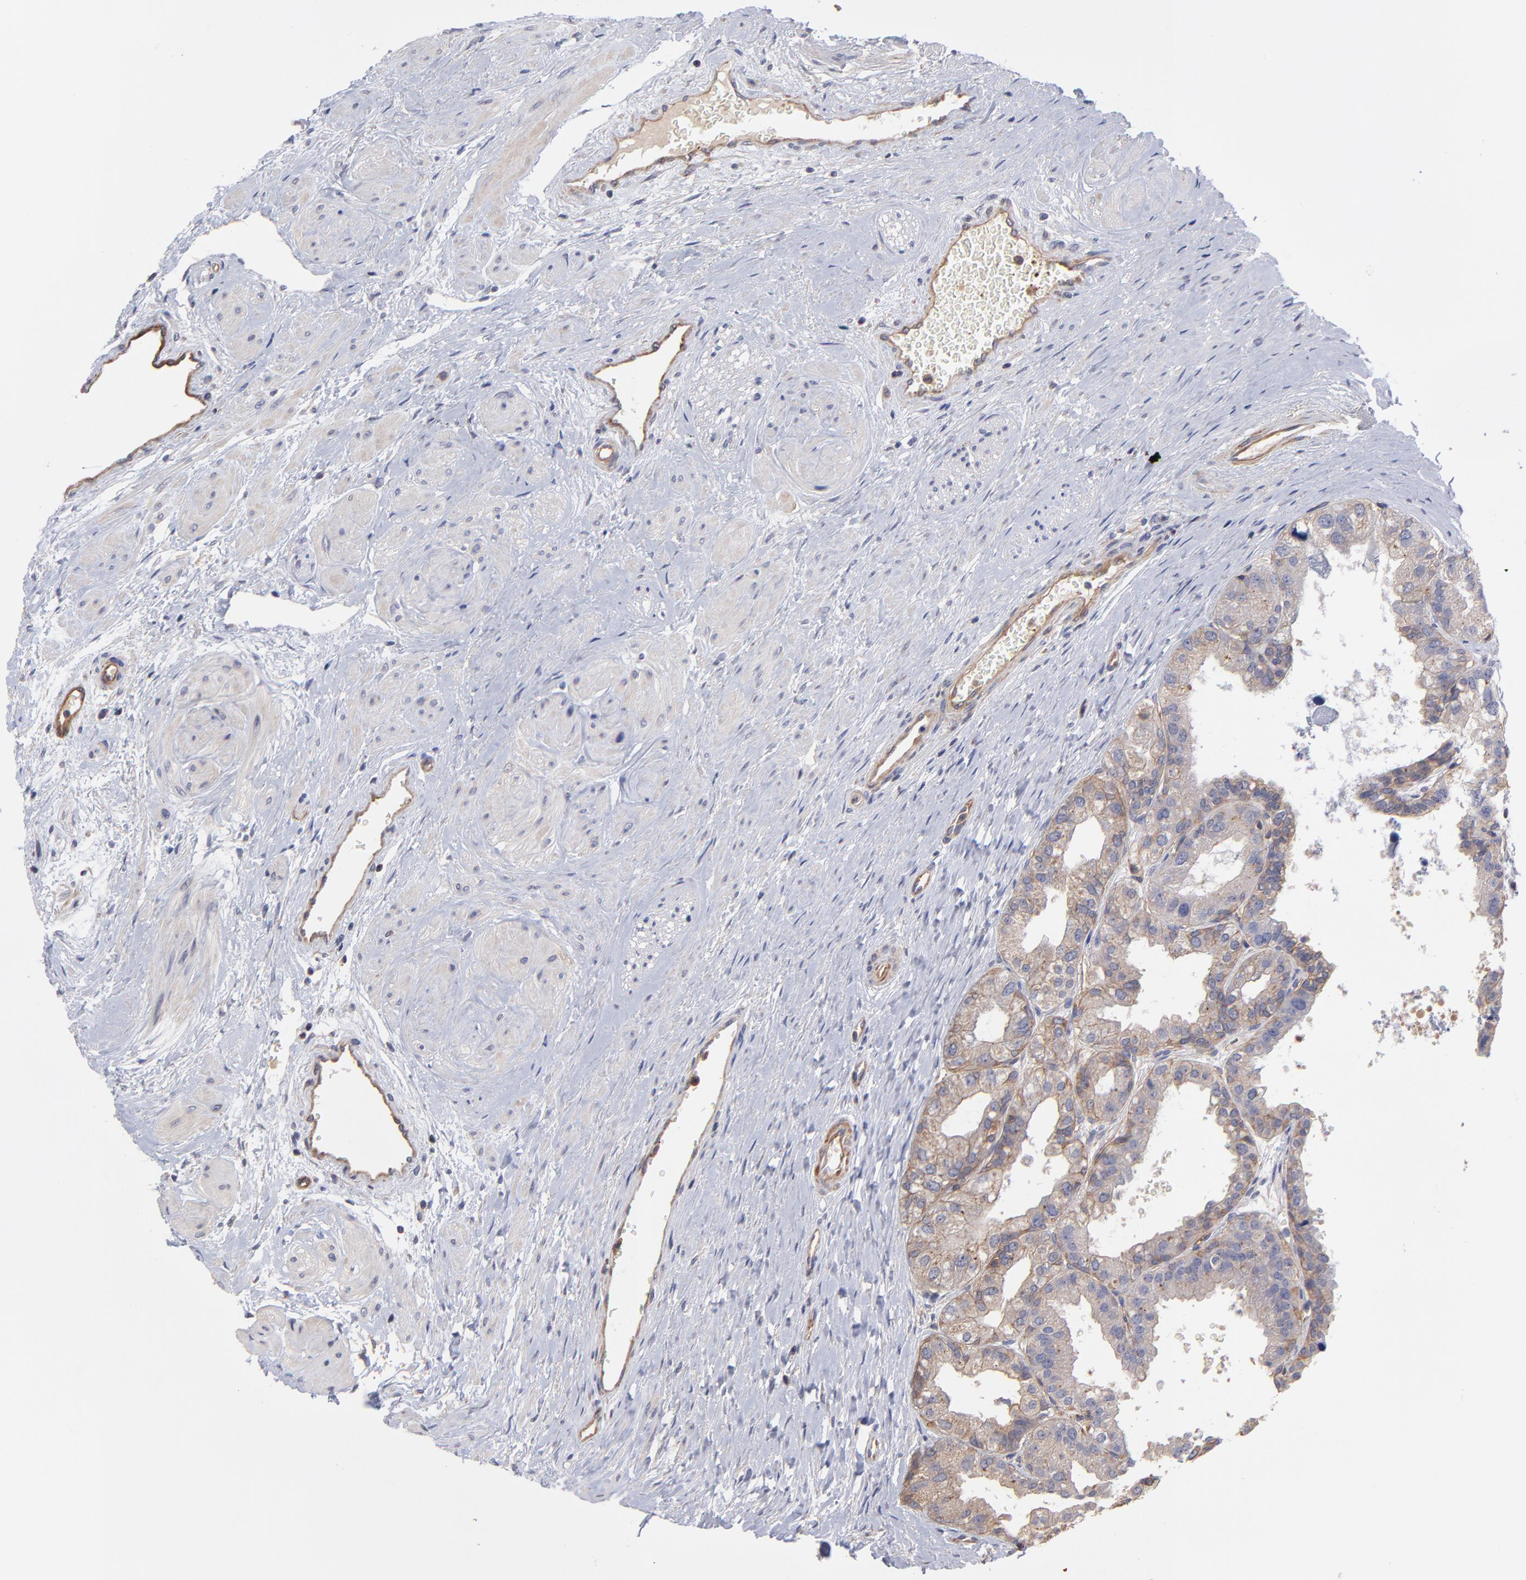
{"staining": {"intensity": "weak", "quantity": "<25%", "location": "cytoplasmic/membranous"}, "tissue": "prostate", "cell_type": "Glandular cells", "image_type": "normal", "snomed": [{"axis": "morphology", "description": "Normal tissue, NOS"}, {"axis": "topography", "description": "Prostate"}], "caption": "Micrograph shows no significant protein expression in glandular cells of benign prostate. Brightfield microscopy of immunohistochemistry (IHC) stained with DAB (brown) and hematoxylin (blue), captured at high magnification.", "gene": "ASB7", "patient": {"sex": "male", "age": 60}}